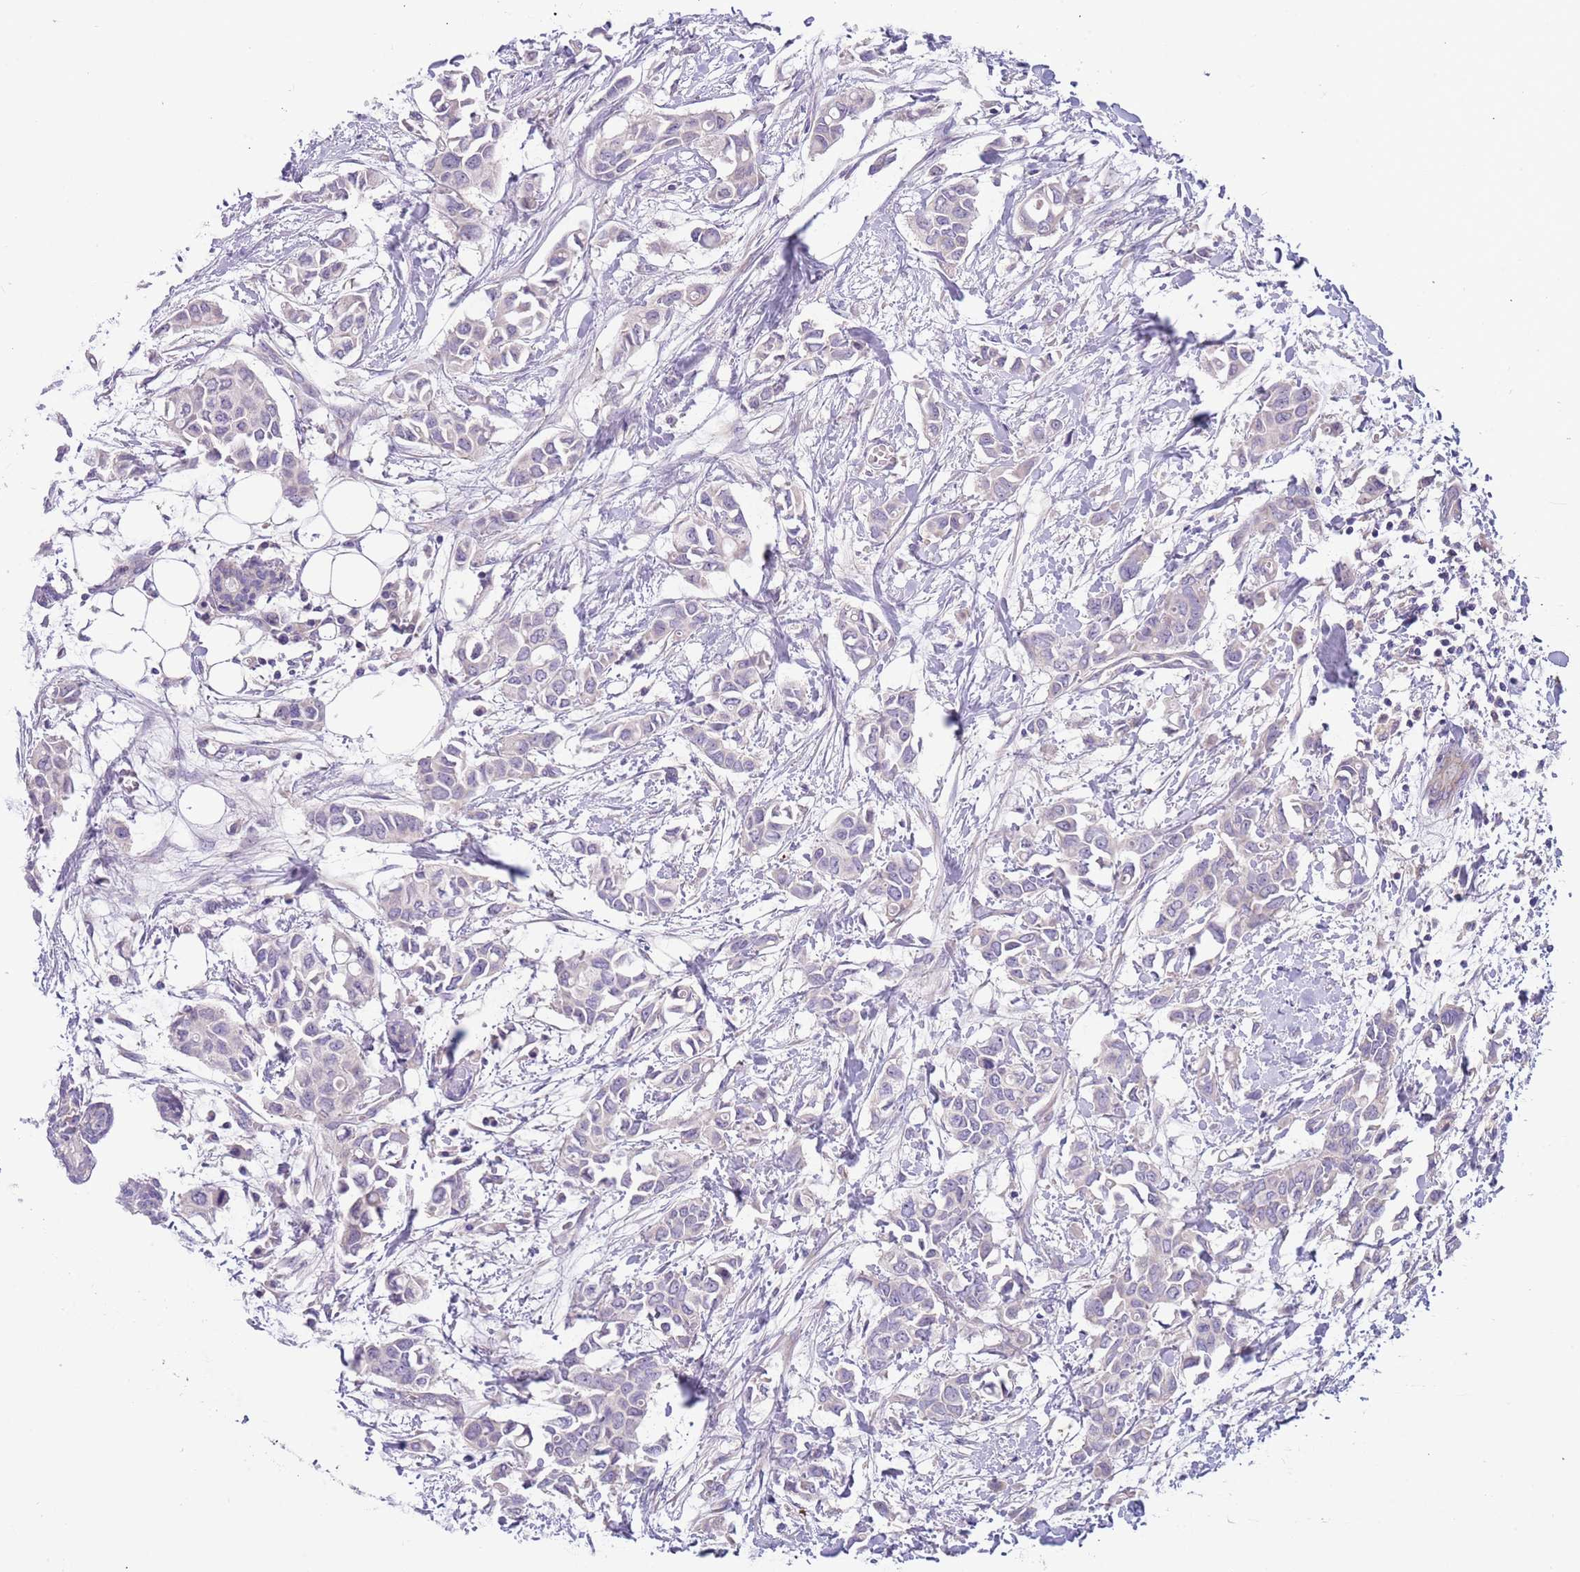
{"staining": {"intensity": "negative", "quantity": "none", "location": "none"}, "tissue": "breast cancer", "cell_type": "Tumor cells", "image_type": "cancer", "snomed": [{"axis": "morphology", "description": "Duct carcinoma"}, {"axis": "topography", "description": "Breast"}], "caption": "Breast cancer (intraductal carcinoma) was stained to show a protein in brown. There is no significant staining in tumor cells.", "gene": "CABYR", "patient": {"sex": "female", "age": 41}}